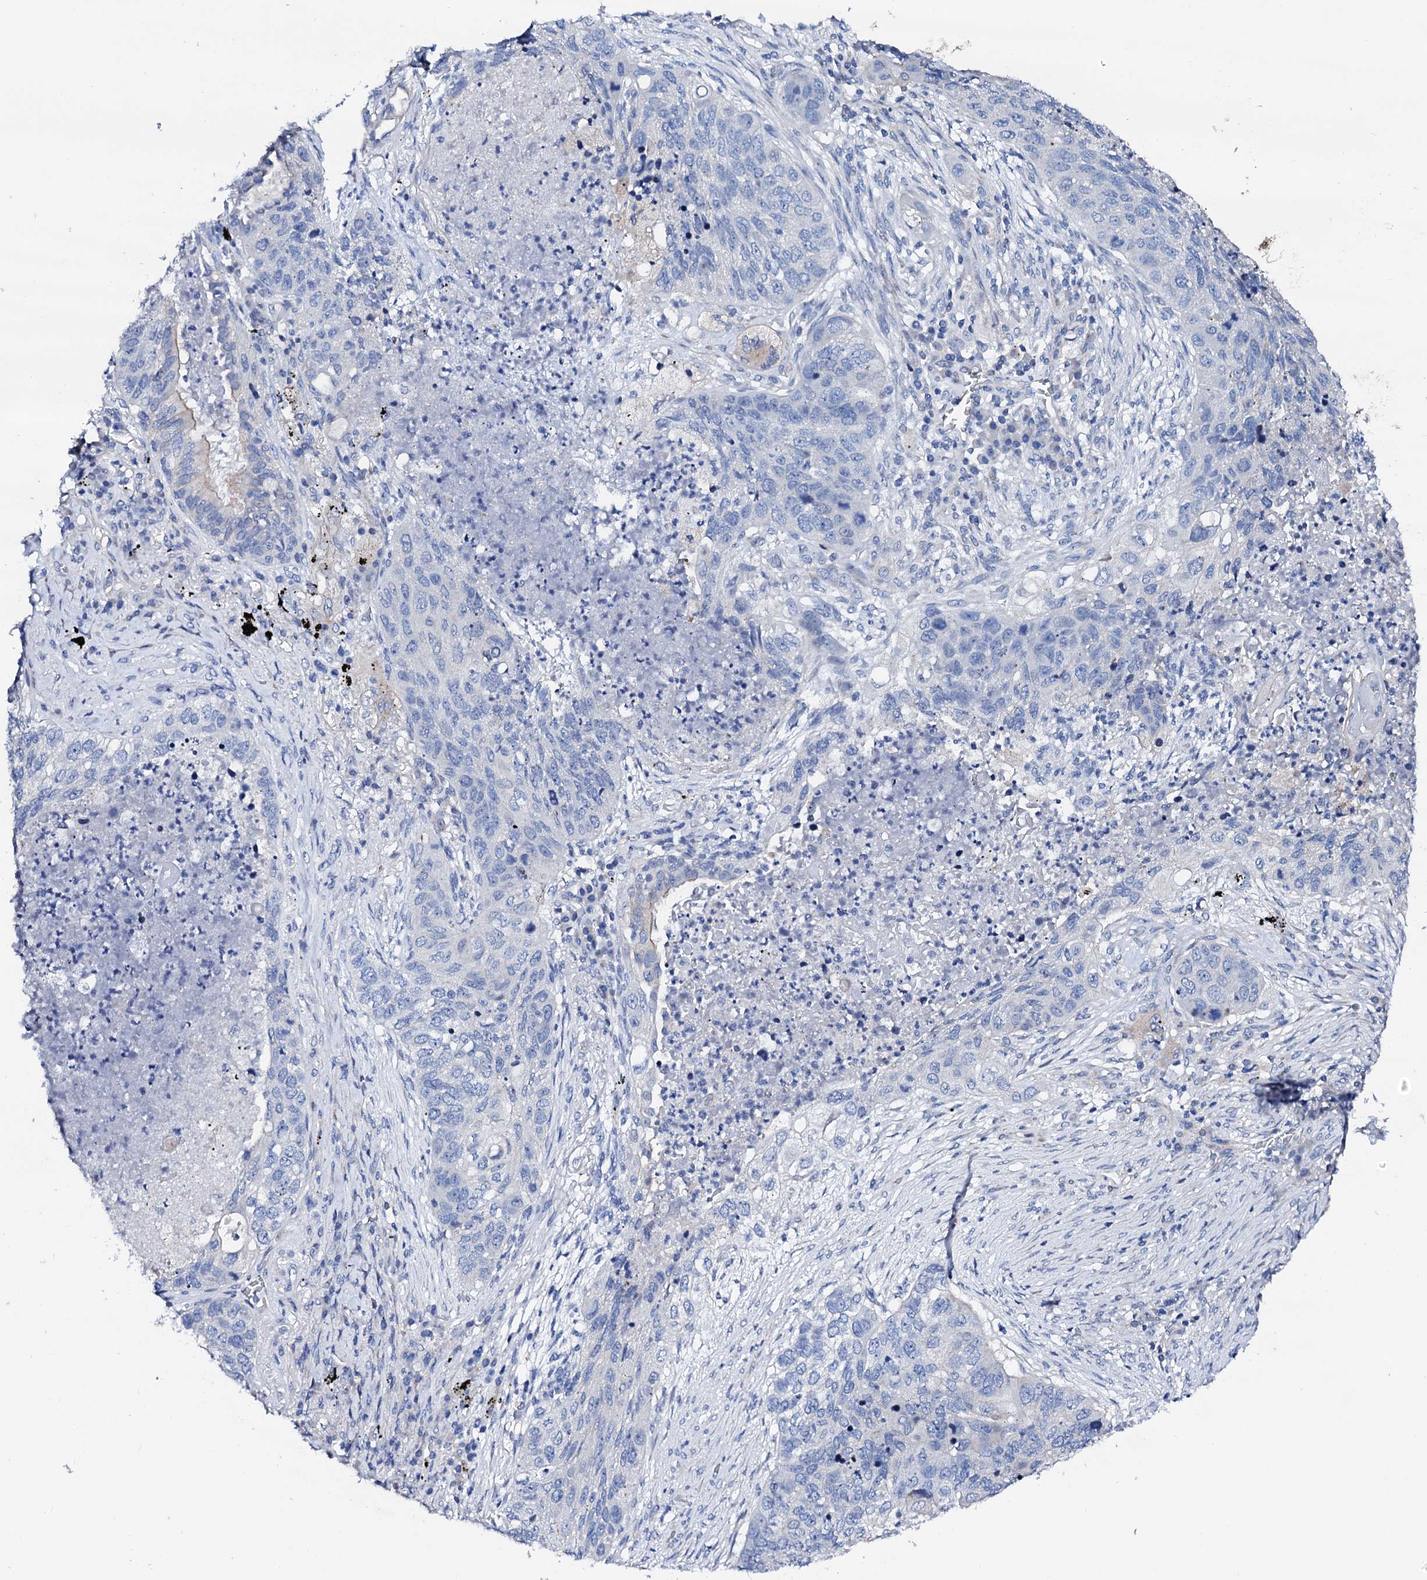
{"staining": {"intensity": "negative", "quantity": "none", "location": "none"}, "tissue": "lung cancer", "cell_type": "Tumor cells", "image_type": "cancer", "snomed": [{"axis": "morphology", "description": "Squamous cell carcinoma, NOS"}, {"axis": "topography", "description": "Lung"}], "caption": "Micrograph shows no significant protein positivity in tumor cells of squamous cell carcinoma (lung).", "gene": "TRDN", "patient": {"sex": "female", "age": 63}}